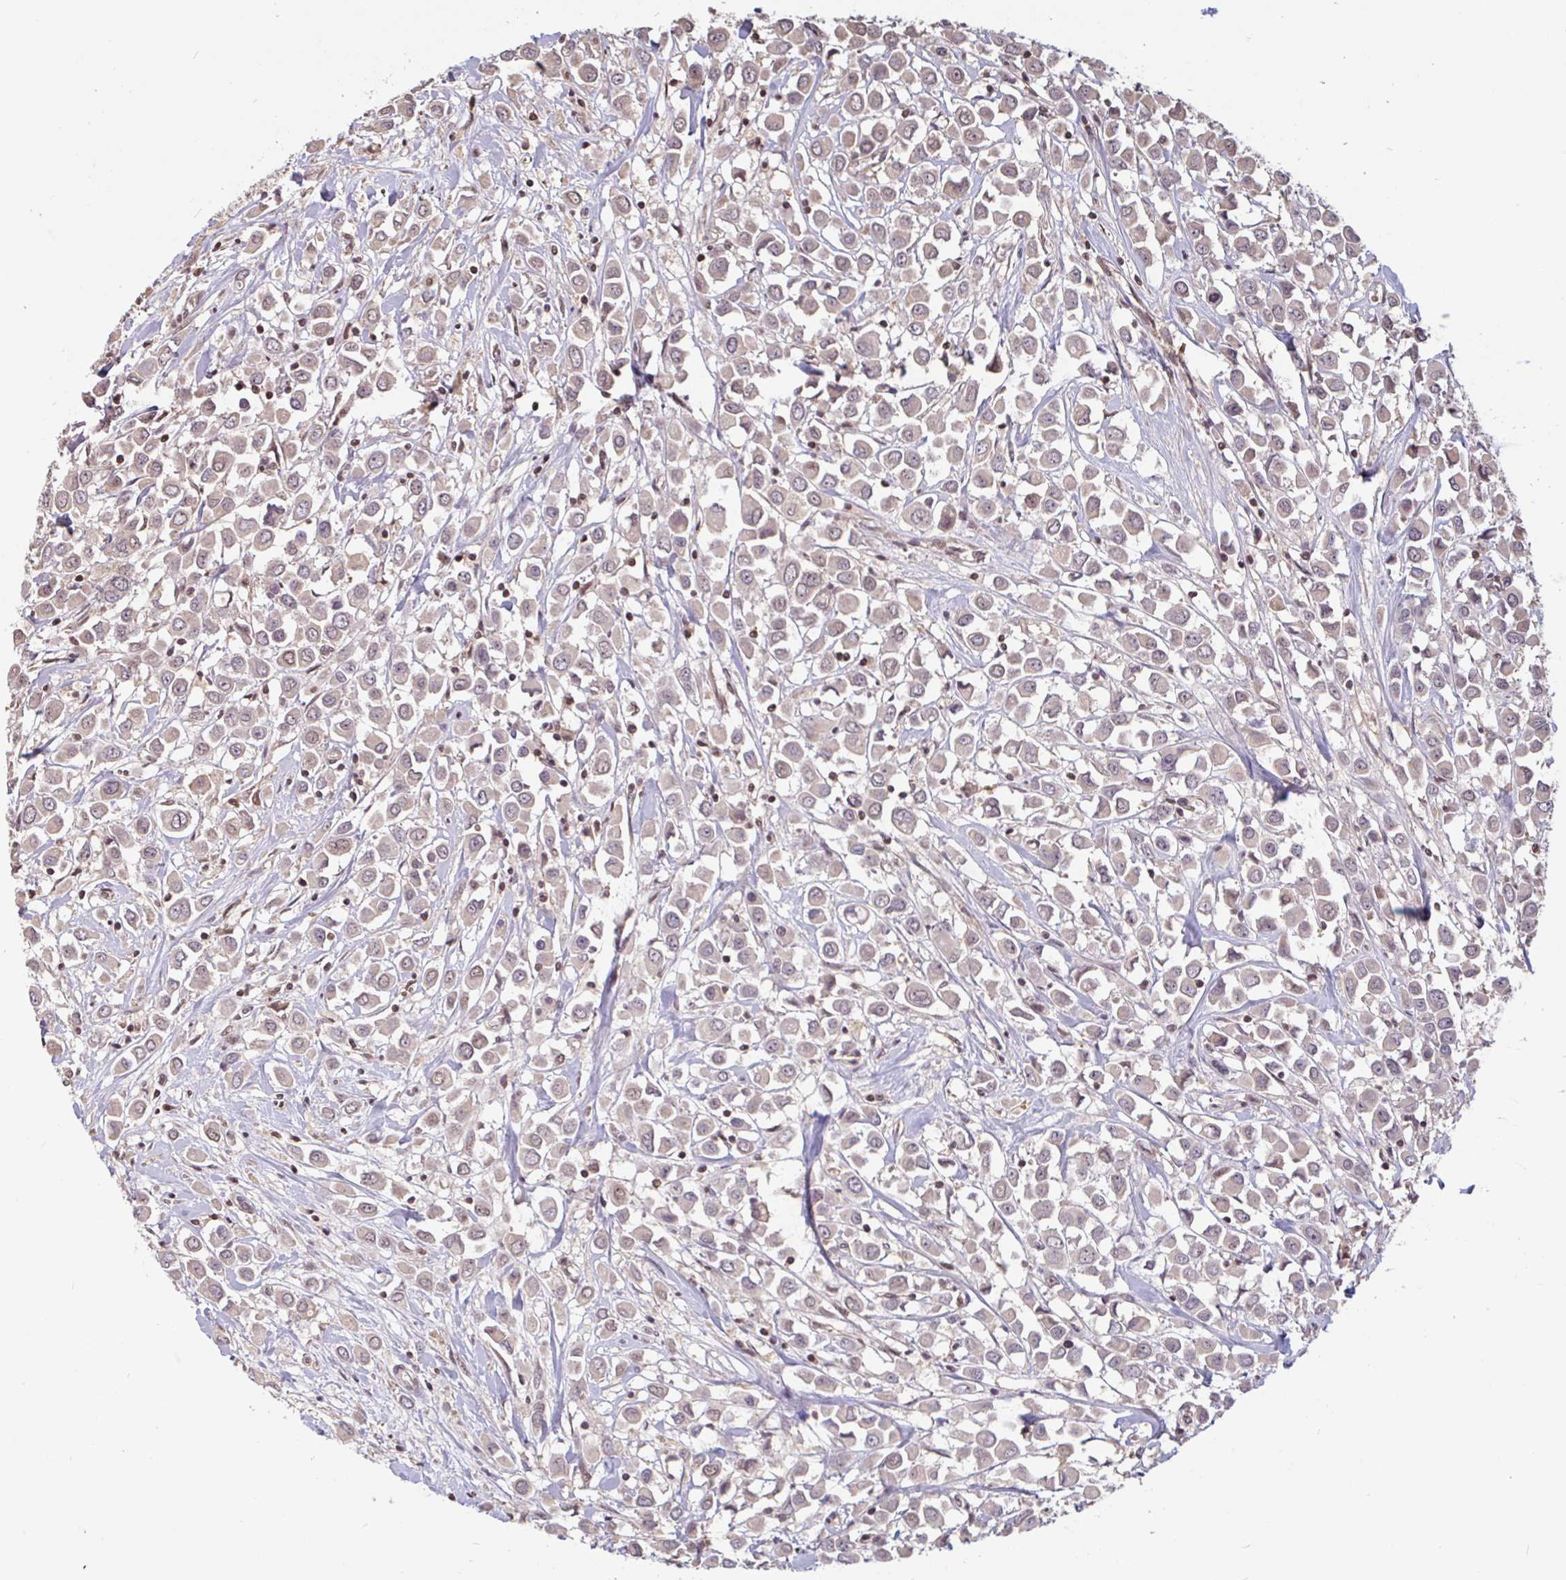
{"staining": {"intensity": "weak", "quantity": "25%-75%", "location": "nuclear"}, "tissue": "breast cancer", "cell_type": "Tumor cells", "image_type": "cancer", "snomed": [{"axis": "morphology", "description": "Duct carcinoma"}, {"axis": "topography", "description": "Breast"}], "caption": "A low amount of weak nuclear expression is appreciated in approximately 25%-75% of tumor cells in breast infiltrating ductal carcinoma tissue.", "gene": "DR1", "patient": {"sex": "female", "age": 61}}